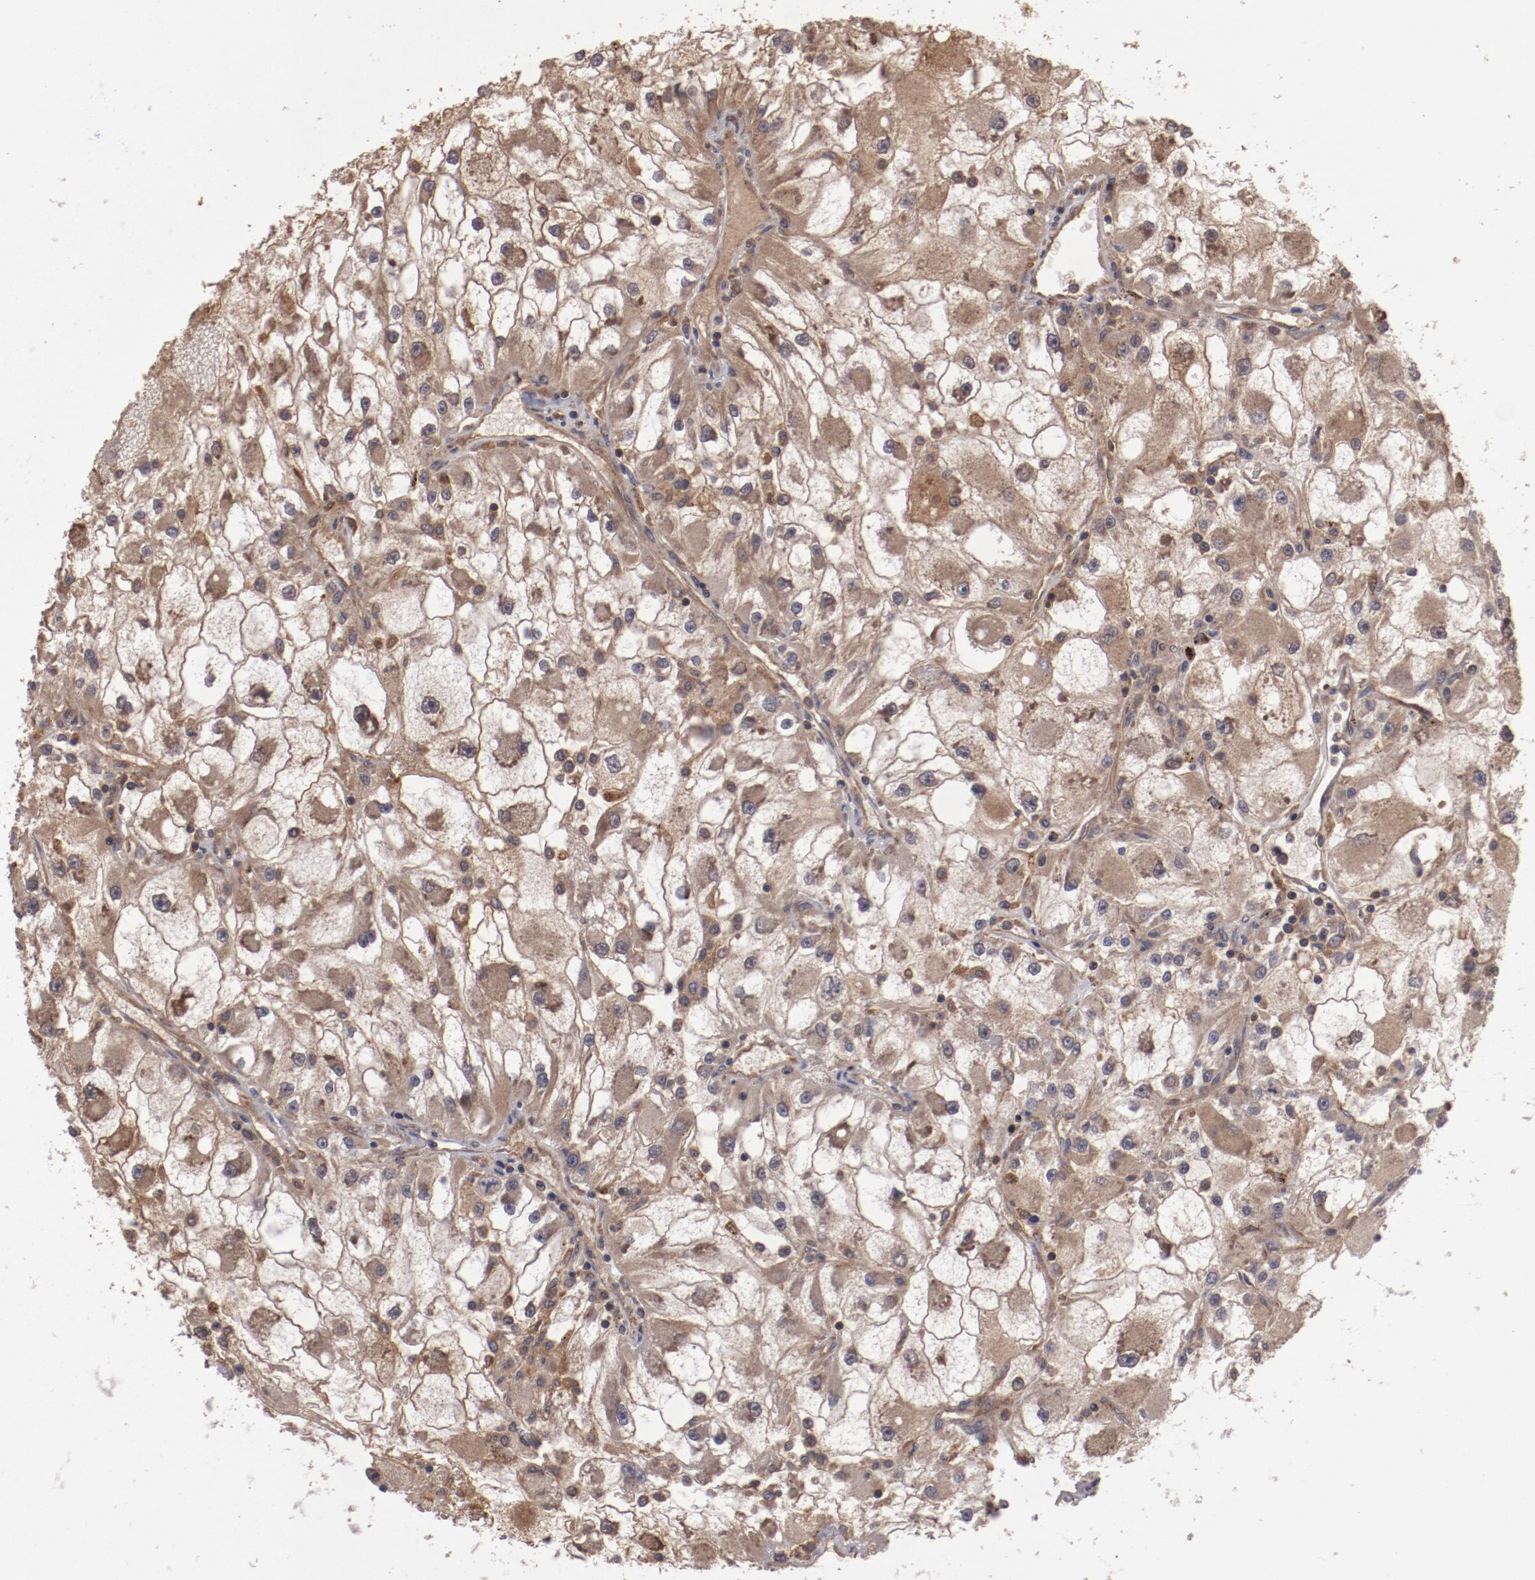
{"staining": {"intensity": "weak", "quantity": "25%-75%", "location": "cytoplasmic/membranous"}, "tissue": "renal cancer", "cell_type": "Tumor cells", "image_type": "cancer", "snomed": [{"axis": "morphology", "description": "Adenocarcinoma, NOS"}, {"axis": "topography", "description": "Kidney"}], "caption": "This photomicrograph demonstrates renal adenocarcinoma stained with immunohistochemistry (IHC) to label a protein in brown. The cytoplasmic/membranous of tumor cells show weak positivity for the protein. Nuclei are counter-stained blue.", "gene": "RPS6KA6", "patient": {"sex": "female", "age": 73}}